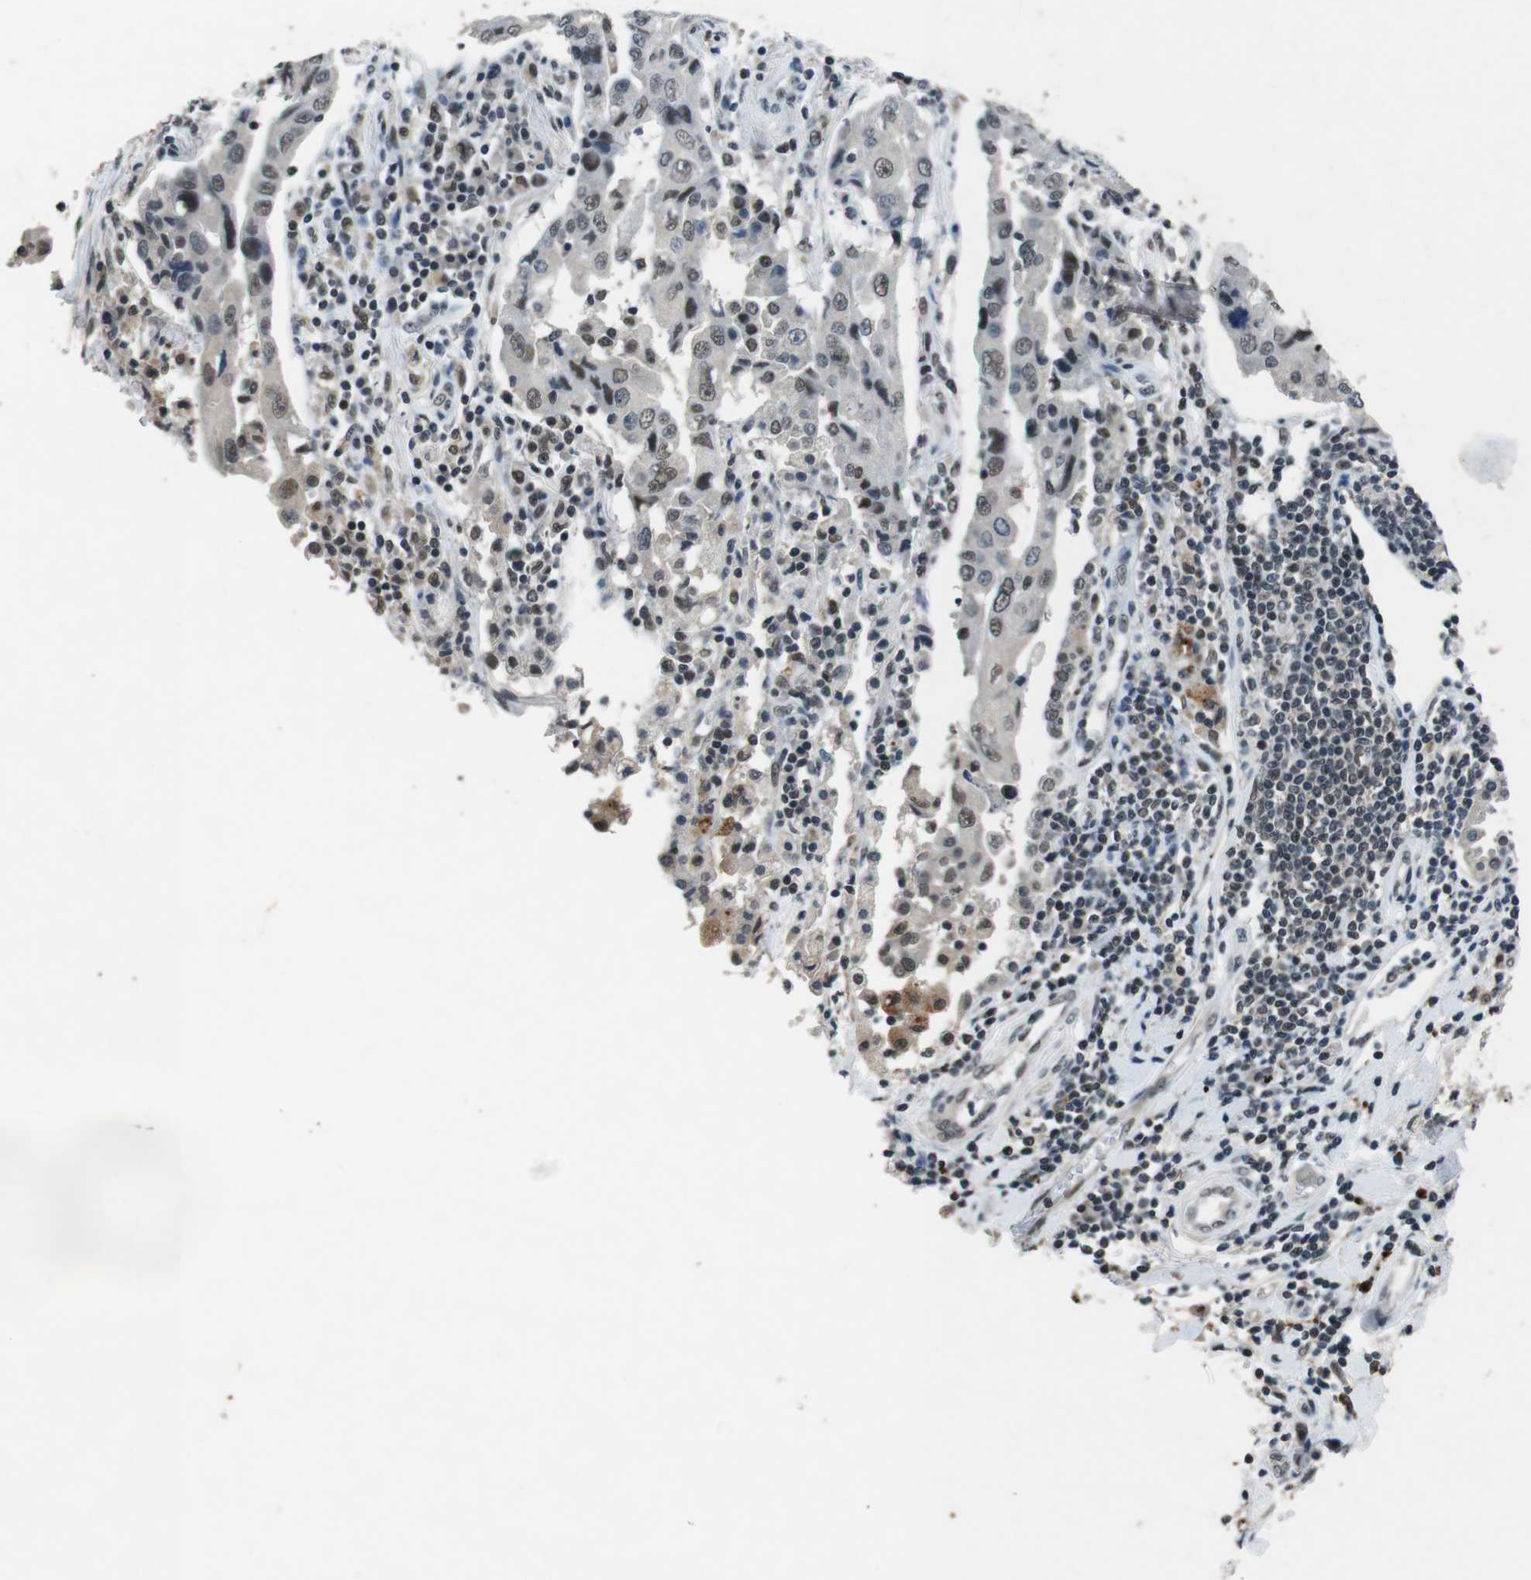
{"staining": {"intensity": "weak", "quantity": ">75%", "location": "nuclear"}, "tissue": "lung cancer", "cell_type": "Tumor cells", "image_type": "cancer", "snomed": [{"axis": "morphology", "description": "Adenocarcinoma, NOS"}, {"axis": "topography", "description": "Lung"}], "caption": "Immunohistochemical staining of lung cancer displays low levels of weak nuclear staining in approximately >75% of tumor cells. The protein of interest is shown in brown color, while the nuclei are stained blue.", "gene": "USP7", "patient": {"sex": "female", "age": 65}}